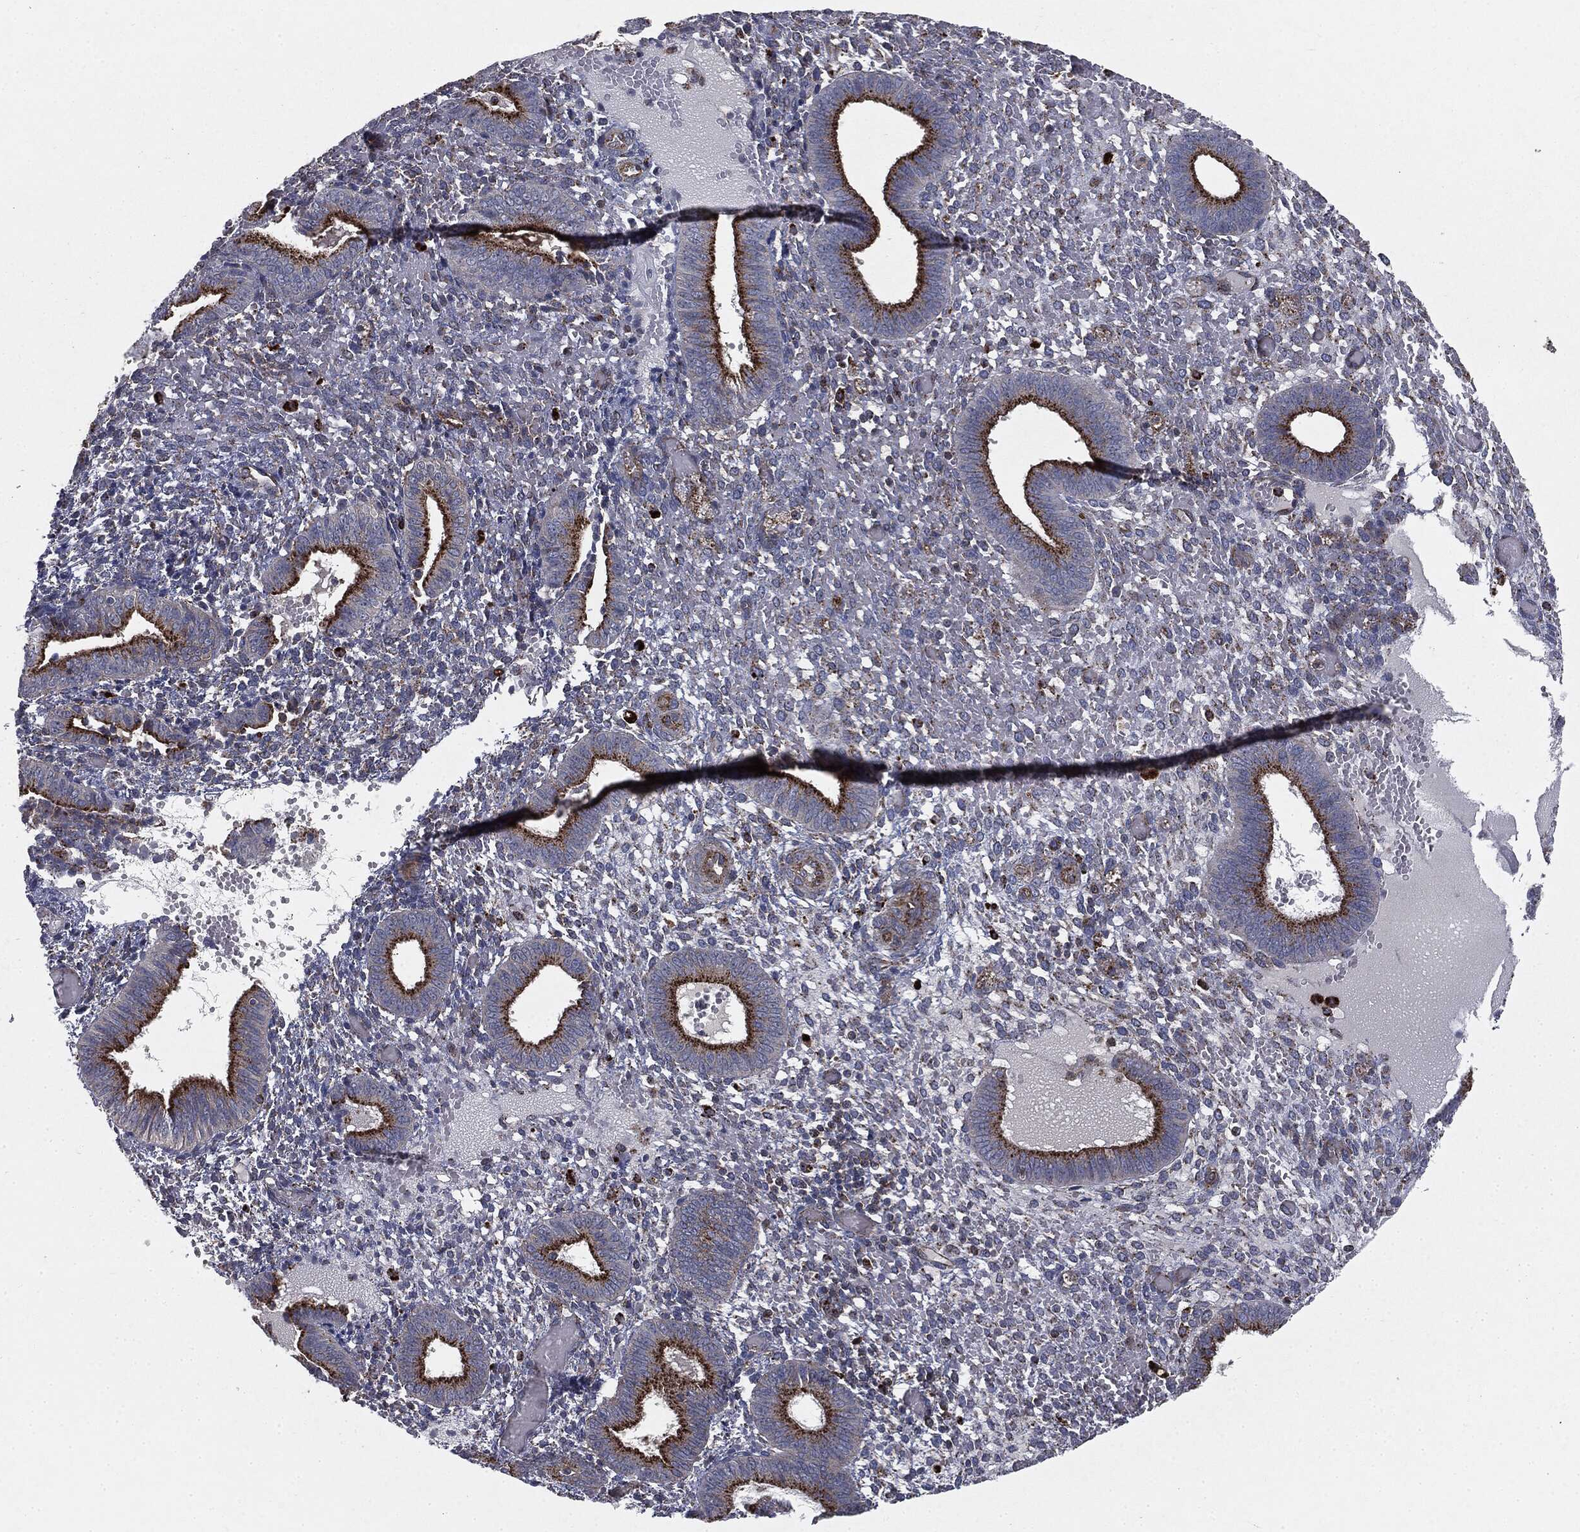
{"staining": {"intensity": "negative", "quantity": "none", "location": "none"}, "tissue": "endometrium", "cell_type": "Cells in endometrial stroma", "image_type": "normal", "snomed": [{"axis": "morphology", "description": "Normal tissue, NOS"}, {"axis": "topography", "description": "Endometrium"}], "caption": "DAB immunohistochemical staining of unremarkable human endometrium shows no significant staining in cells in endometrial stroma.", "gene": "CTSA", "patient": {"sex": "female", "age": 42}}